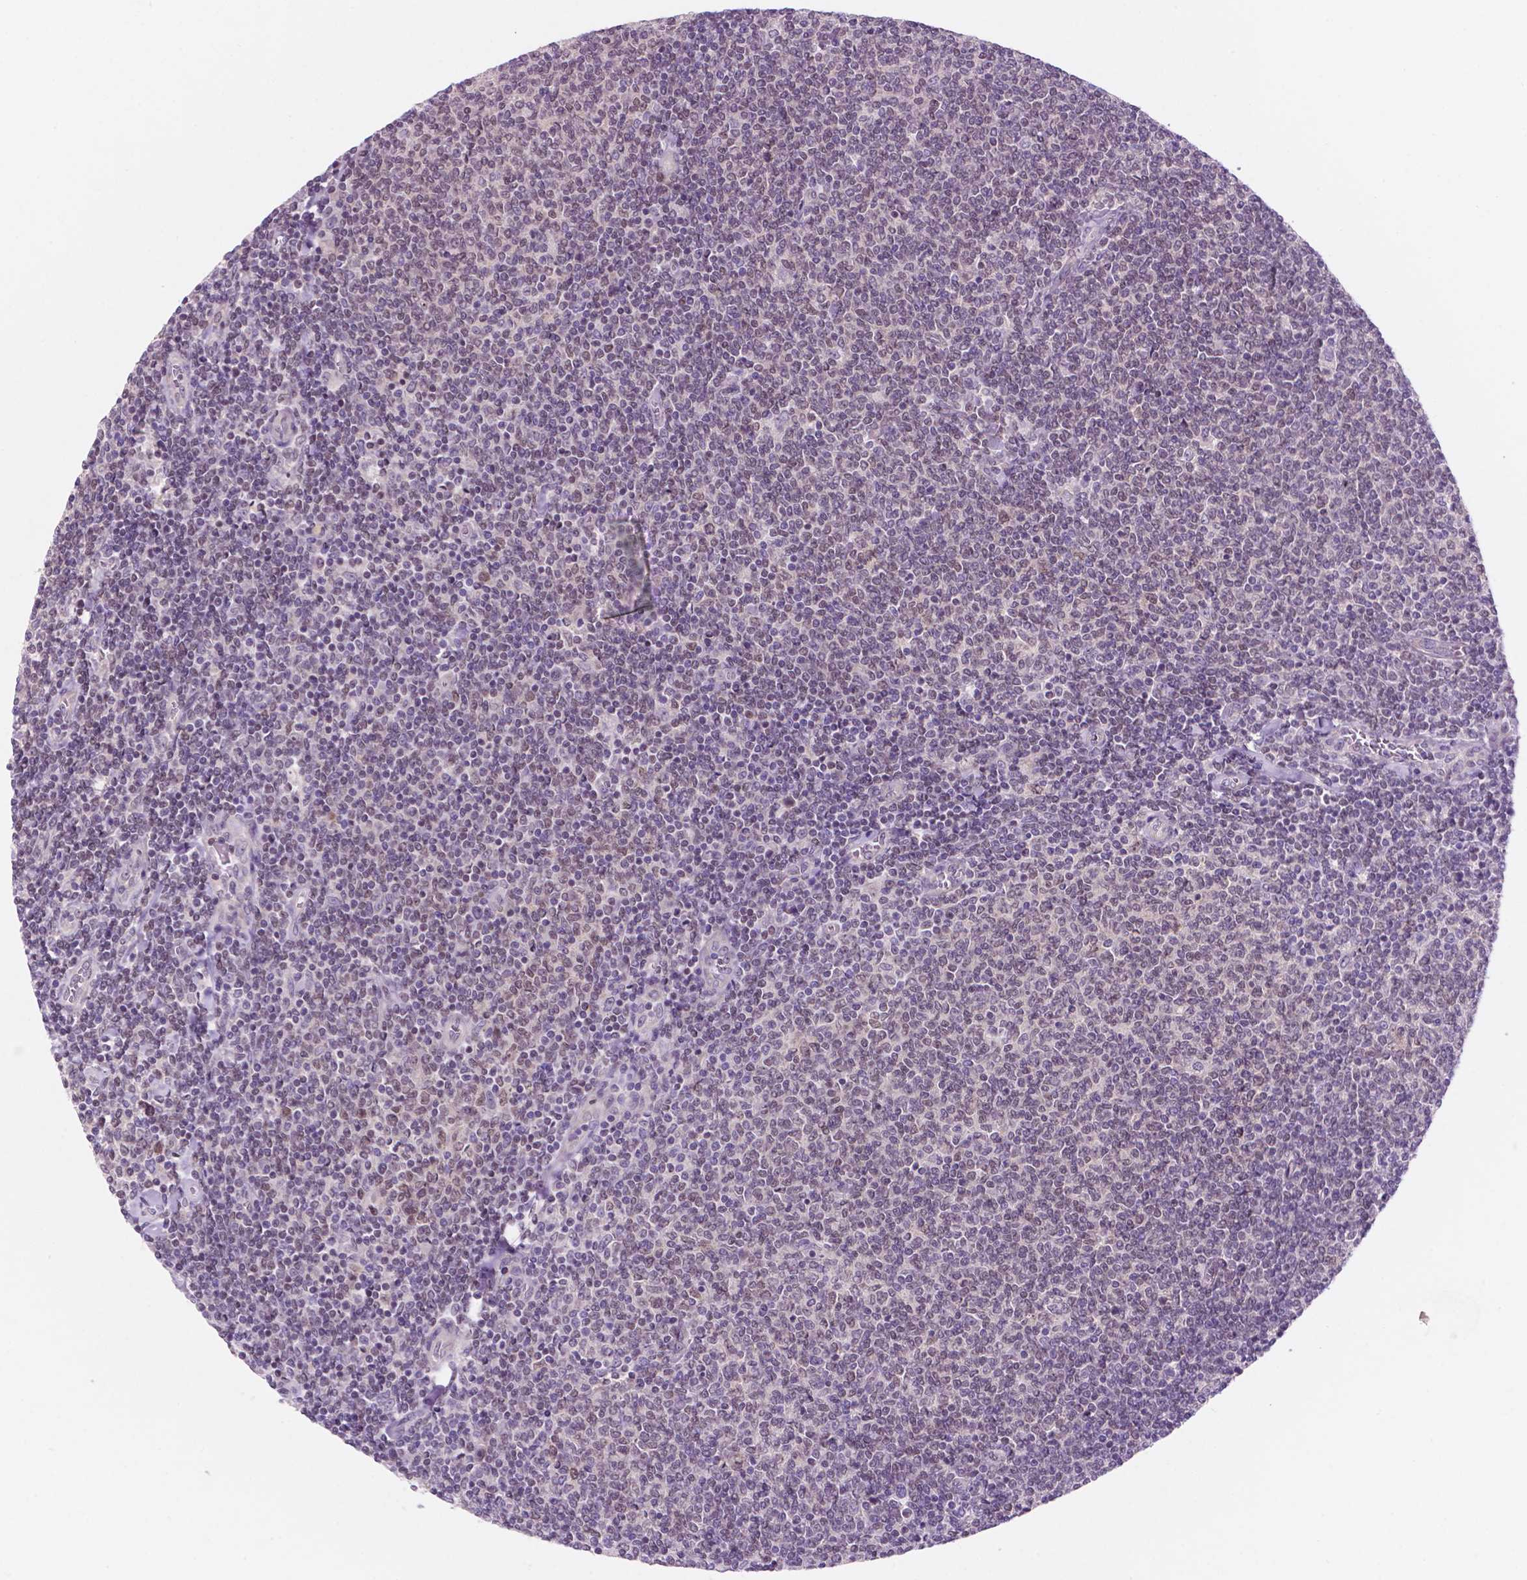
{"staining": {"intensity": "negative", "quantity": "none", "location": "none"}, "tissue": "lymphoma", "cell_type": "Tumor cells", "image_type": "cancer", "snomed": [{"axis": "morphology", "description": "Malignant lymphoma, non-Hodgkin's type, Low grade"}, {"axis": "topography", "description": "Lymph node"}], "caption": "Lymphoma stained for a protein using IHC exhibits no positivity tumor cells.", "gene": "FAM50B", "patient": {"sex": "male", "age": 52}}